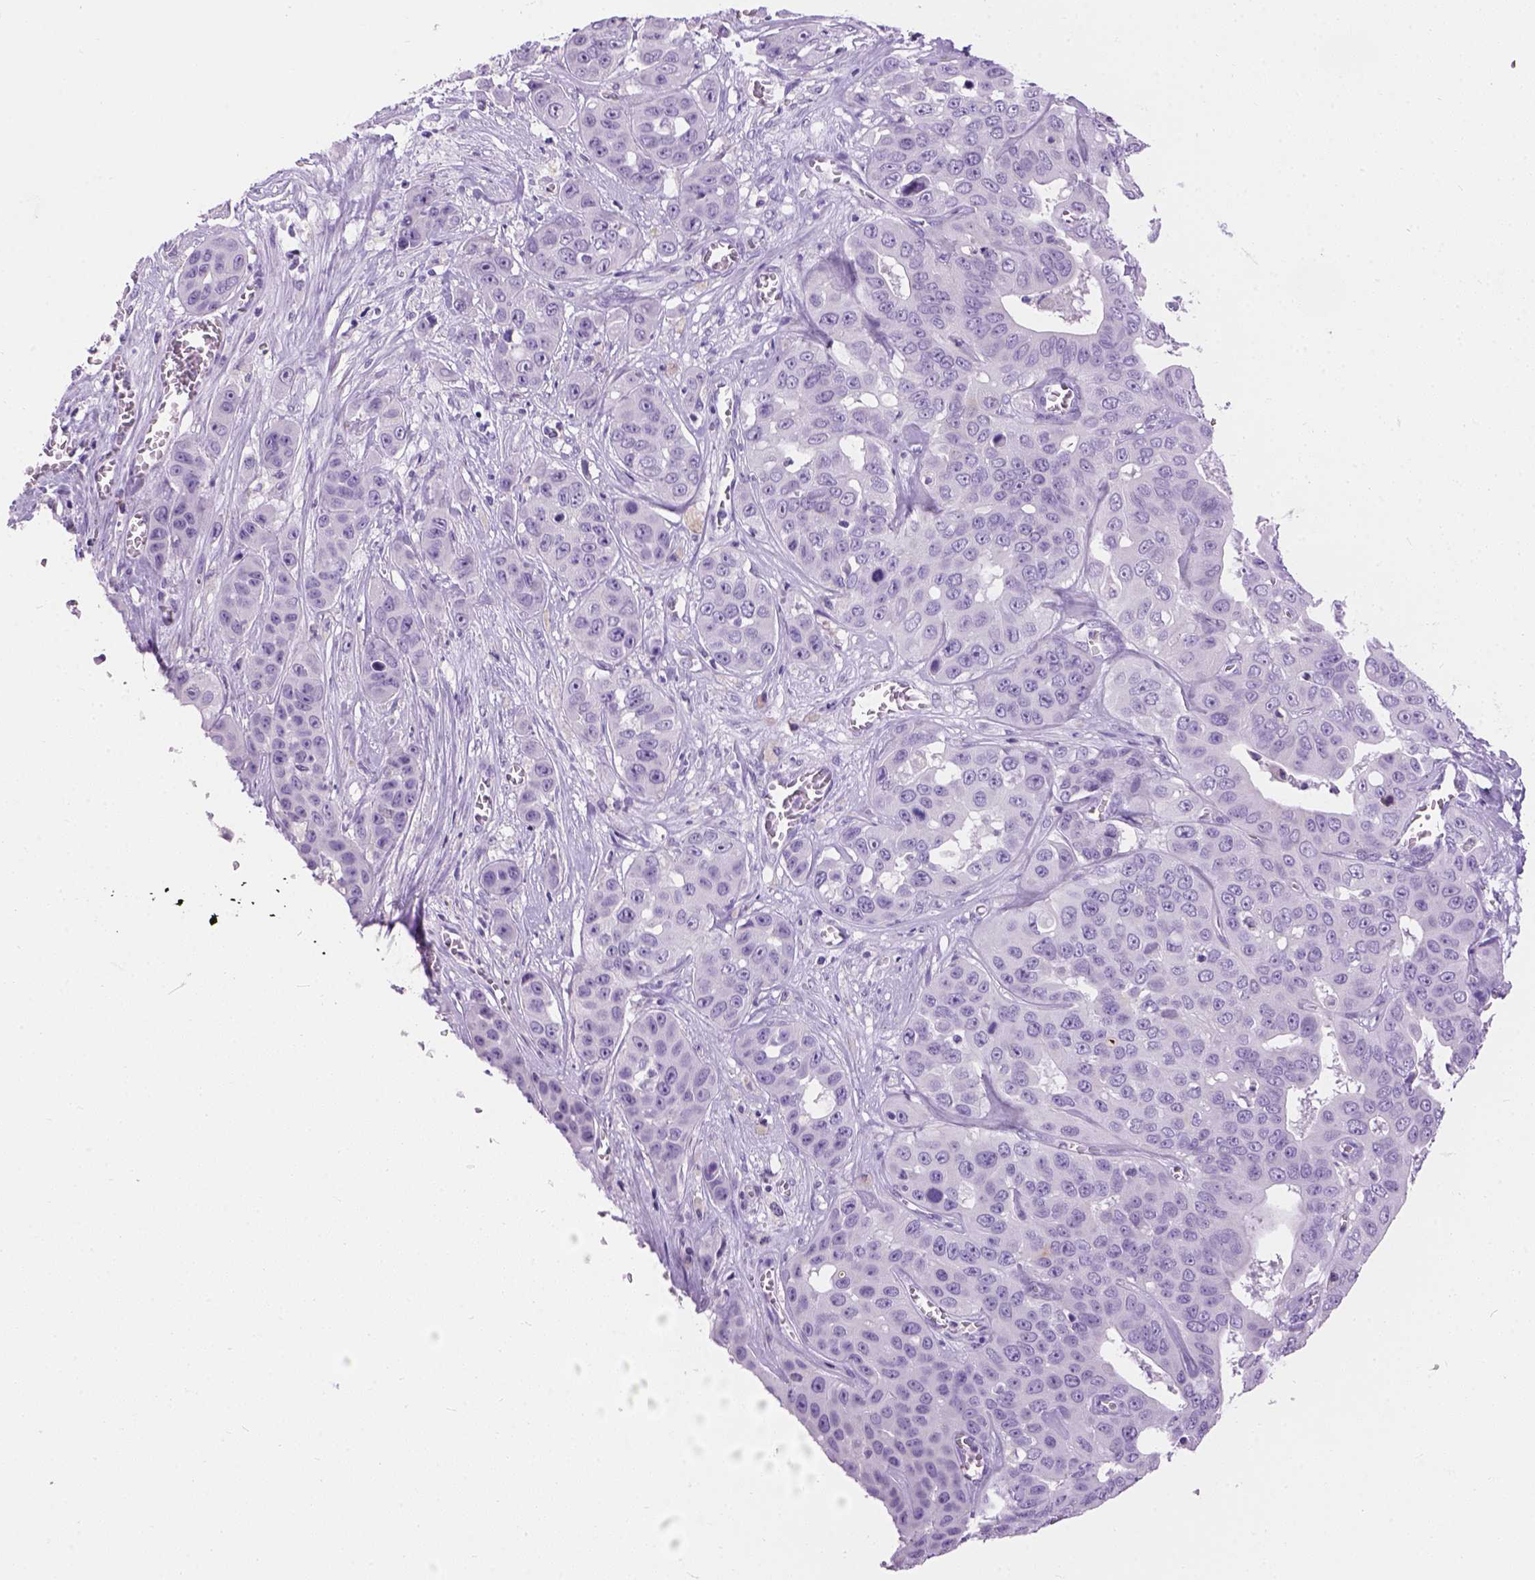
{"staining": {"intensity": "negative", "quantity": "none", "location": "none"}, "tissue": "liver cancer", "cell_type": "Tumor cells", "image_type": "cancer", "snomed": [{"axis": "morphology", "description": "Cholangiocarcinoma"}, {"axis": "topography", "description": "Liver"}], "caption": "A histopathology image of human liver cancer is negative for staining in tumor cells.", "gene": "TMEM38A", "patient": {"sex": "female", "age": 52}}